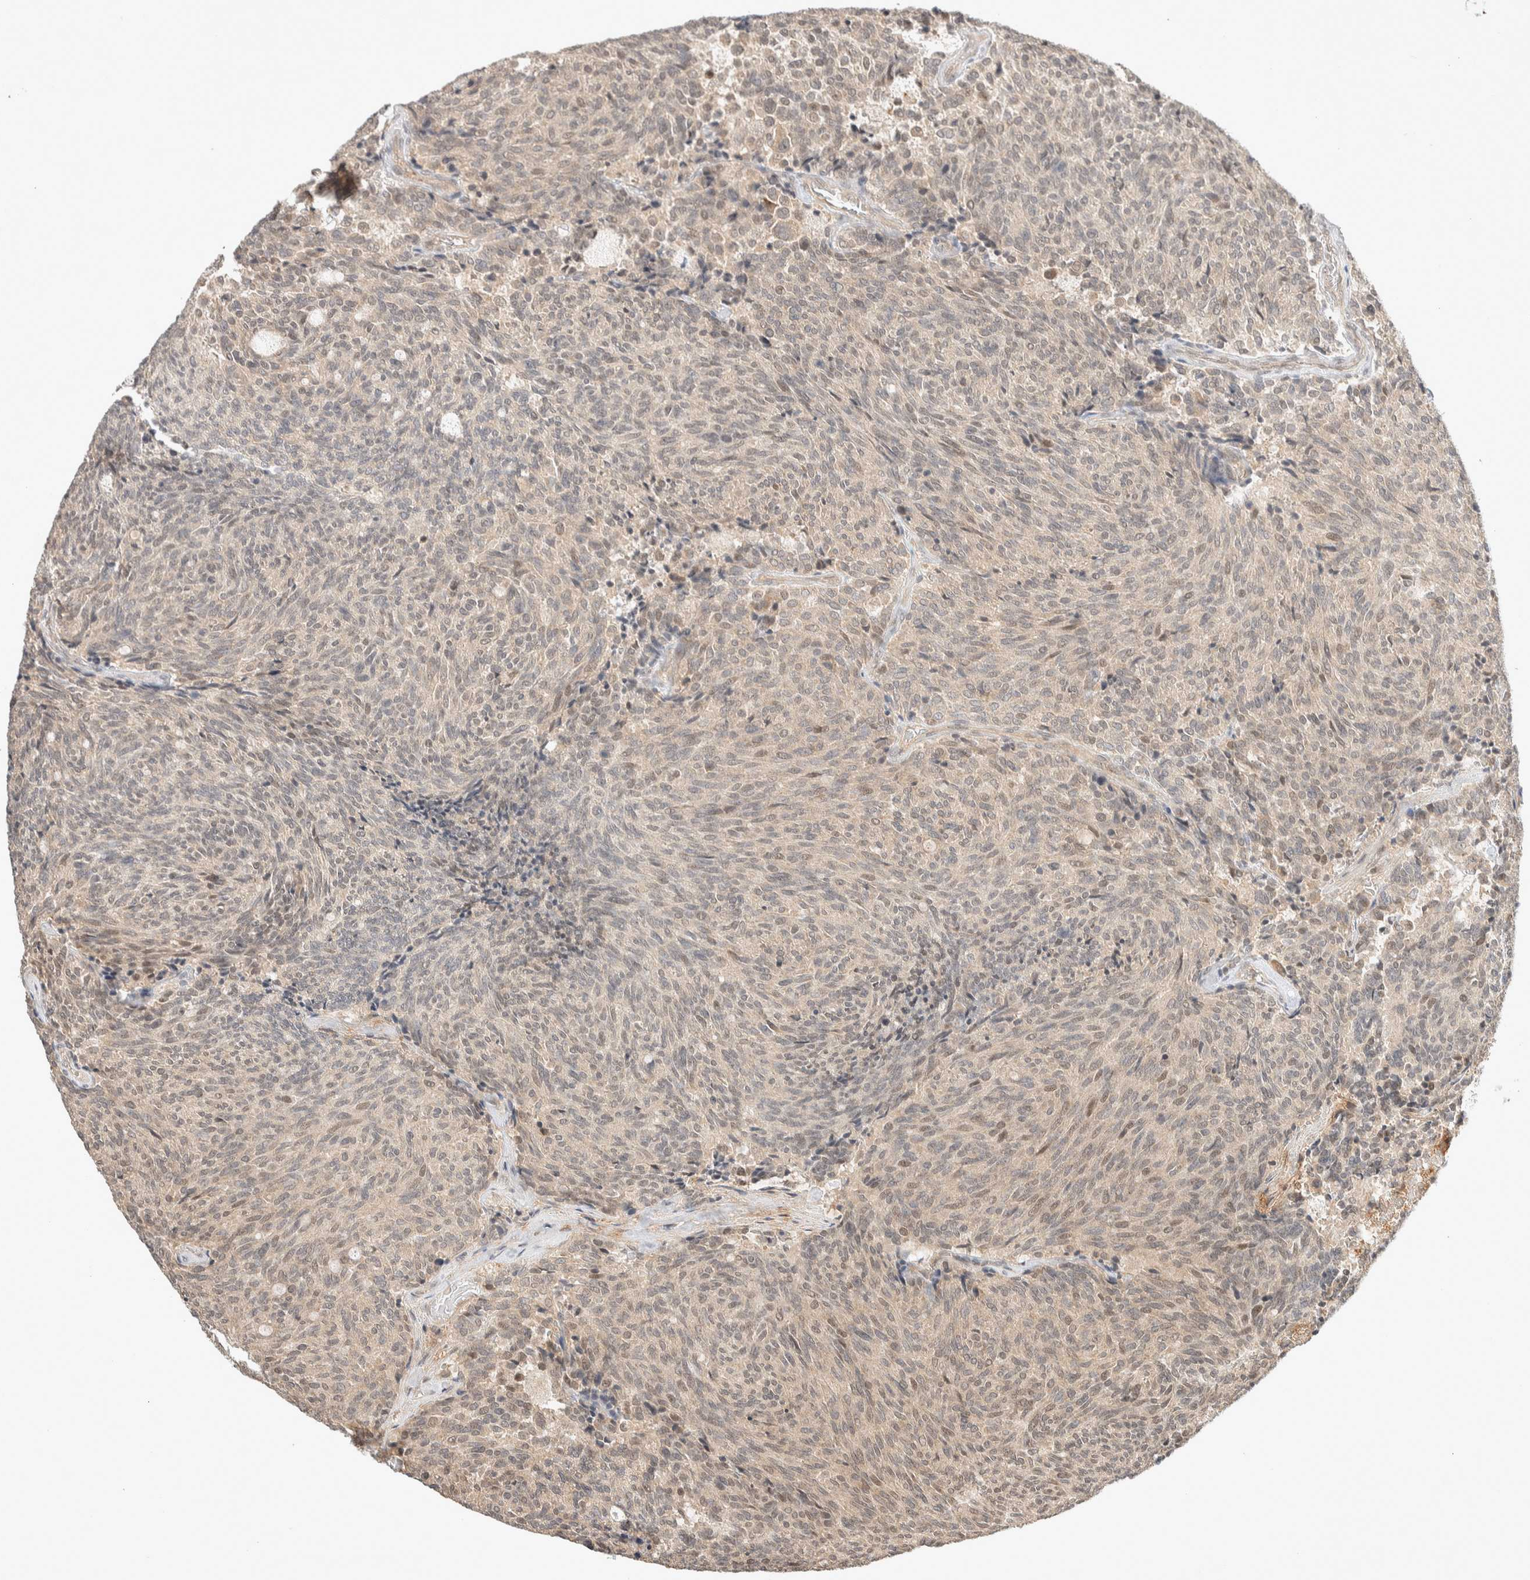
{"staining": {"intensity": "weak", "quantity": "<25%", "location": "nuclear"}, "tissue": "carcinoid", "cell_type": "Tumor cells", "image_type": "cancer", "snomed": [{"axis": "morphology", "description": "Carcinoid, malignant, NOS"}, {"axis": "topography", "description": "Pancreas"}], "caption": "This is a histopathology image of immunohistochemistry staining of malignant carcinoid, which shows no positivity in tumor cells. (DAB (3,3'-diaminobenzidine) immunohistochemistry (IHC) visualized using brightfield microscopy, high magnification).", "gene": "THRA", "patient": {"sex": "female", "age": 54}}